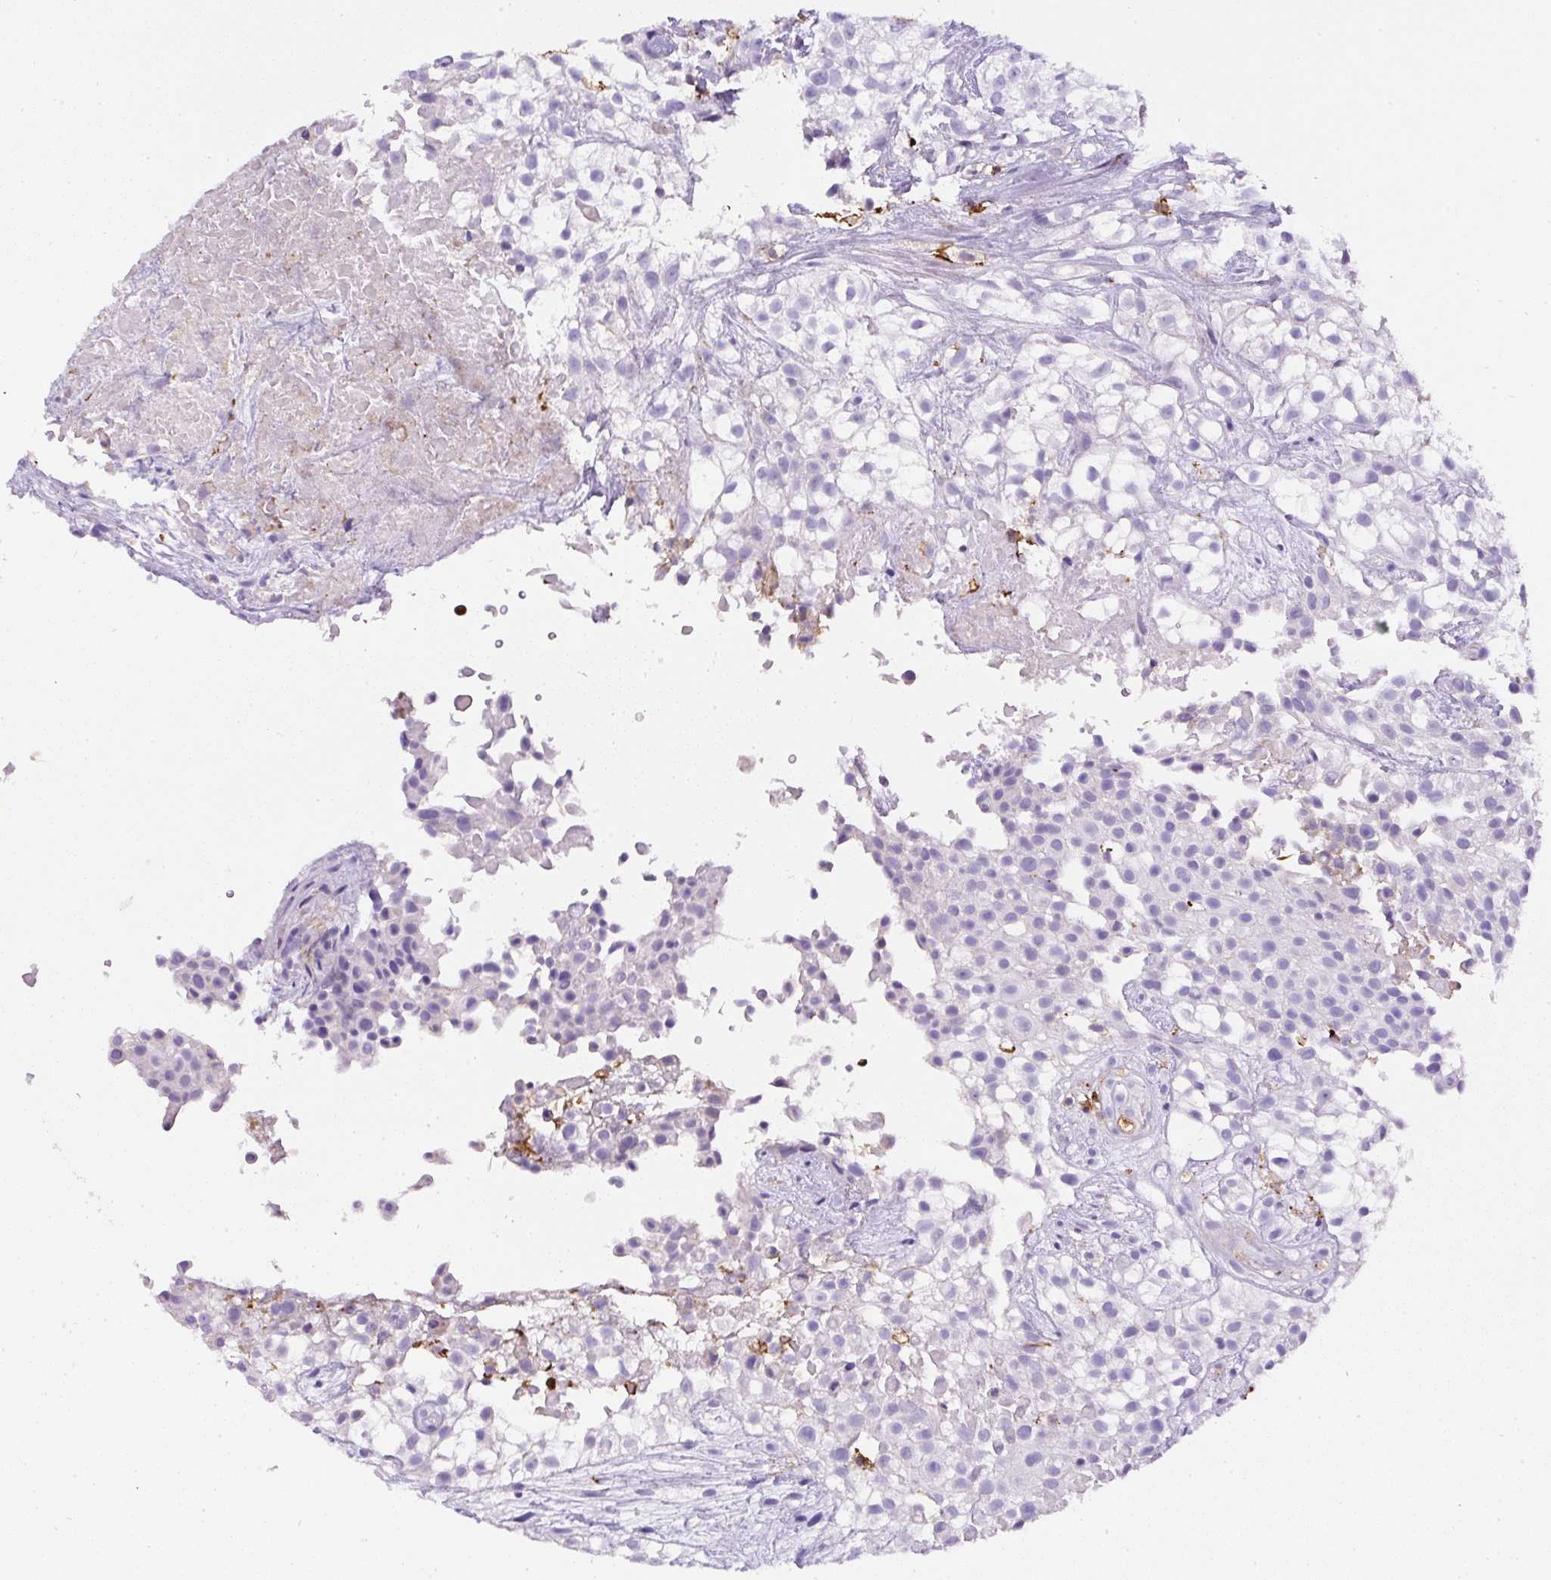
{"staining": {"intensity": "negative", "quantity": "none", "location": "none"}, "tissue": "urothelial cancer", "cell_type": "Tumor cells", "image_type": "cancer", "snomed": [{"axis": "morphology", "description": "Urothelial carcinoma, High grade"}, {"axis": "topography", "description": "Urinary bladder"}], "caption": "Immunohistochemistry (IHC) of urothelial cancer shows no positivity in tumor cells.", "gene": "FAM228B", "patient": {"sex": "male", "age": 56}}